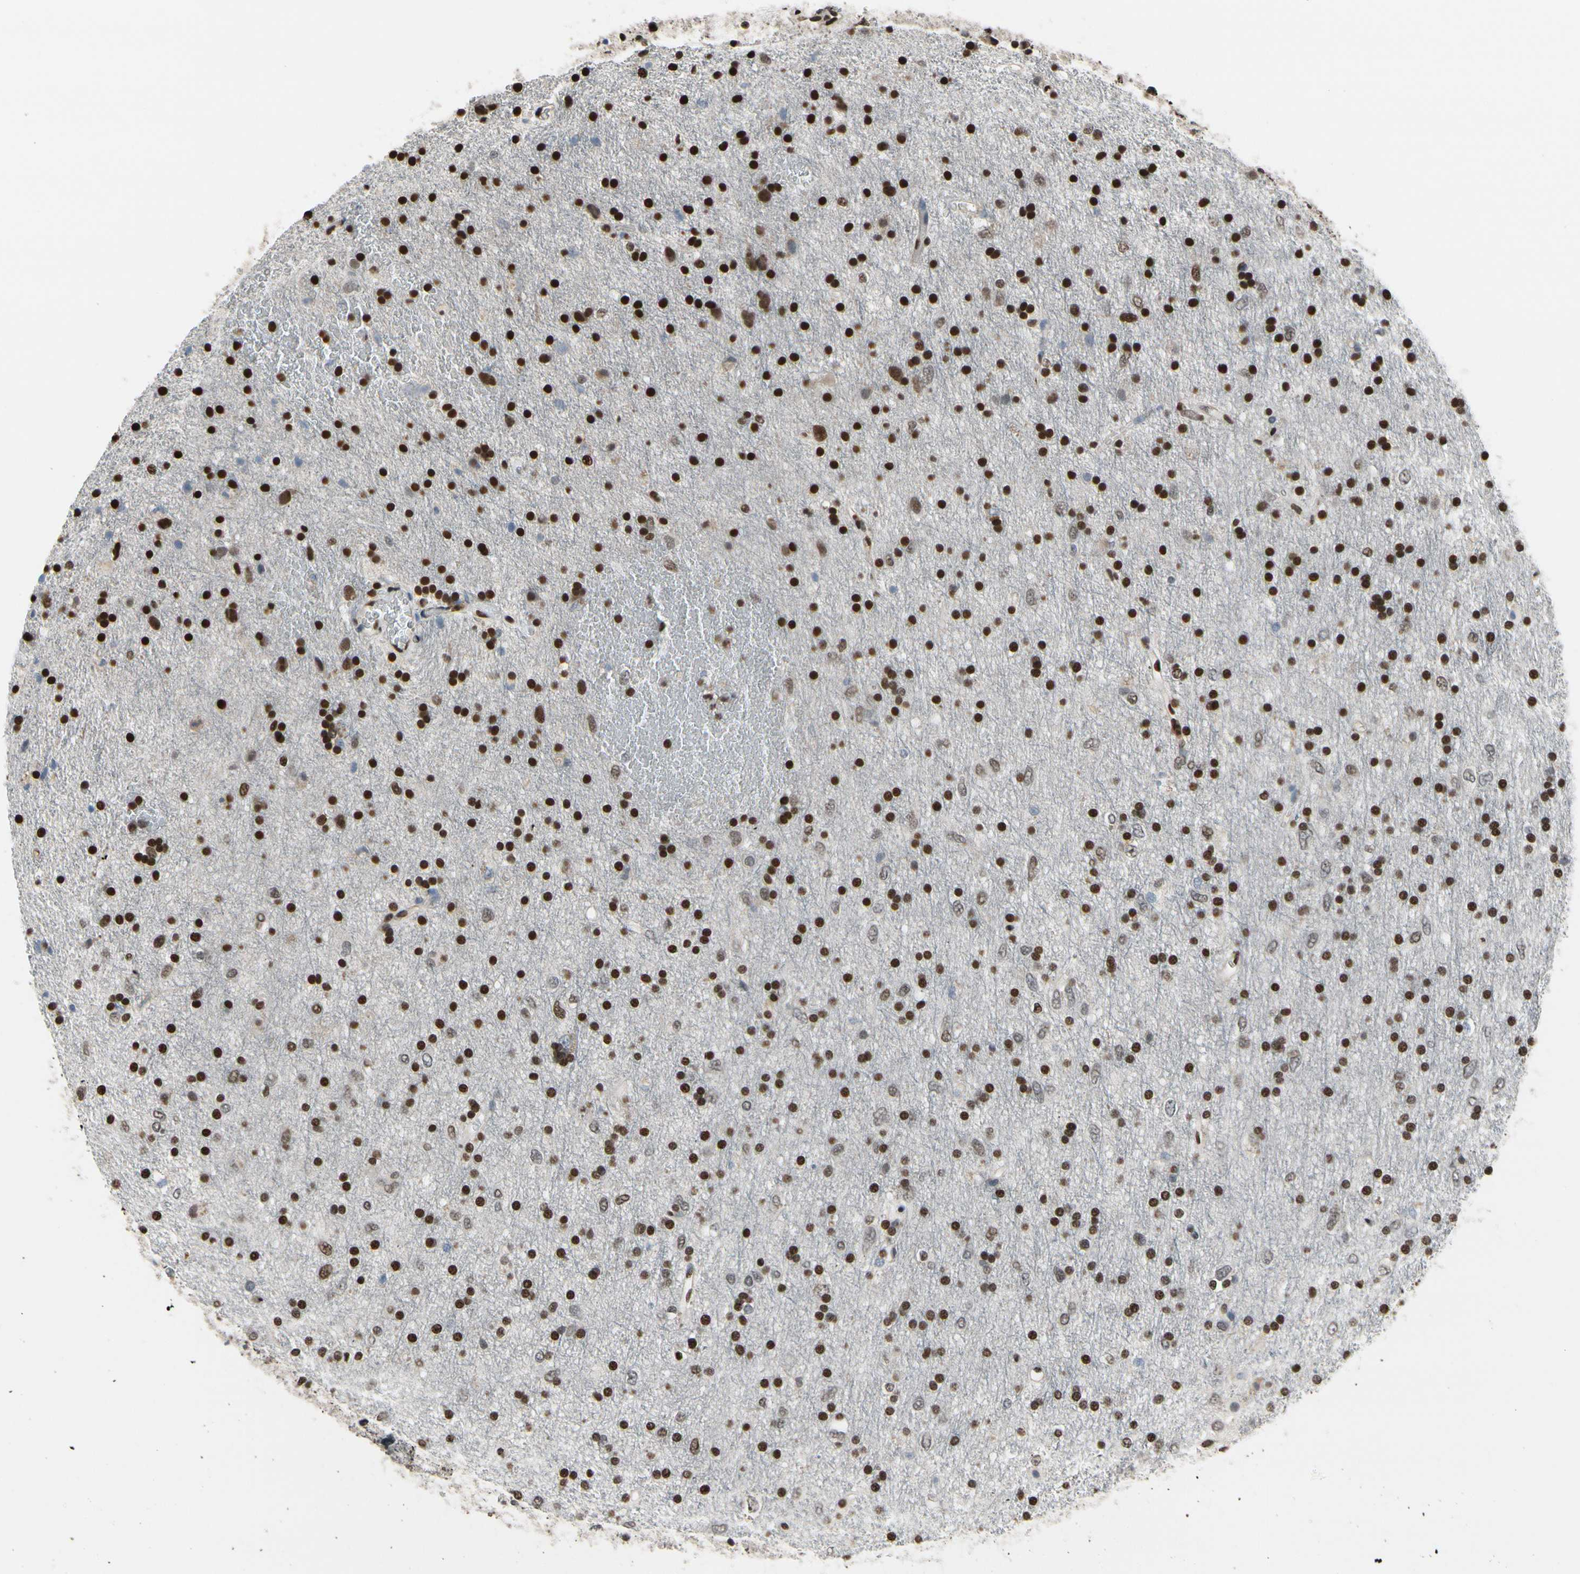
{"staining": {"intensity": "strong", "quantity": ">75%", "location": "nuclear"}, "tissue": "glioma", "cell_type": "Tumor cells", "image_type": "cancer", "snomed": [{"axis": "morphology", "description": "Glioma, malignant, Low grade"}, {"axis": "topography", "description": "Brain"}], "caption": "A high amount of strong nuclear staining is appreciated in approximately >75% of tumor cells in low-grade glioma (malignant) tissue.", "gene": "HIPK2", "patient": {"sex": "male", "age": 77}}